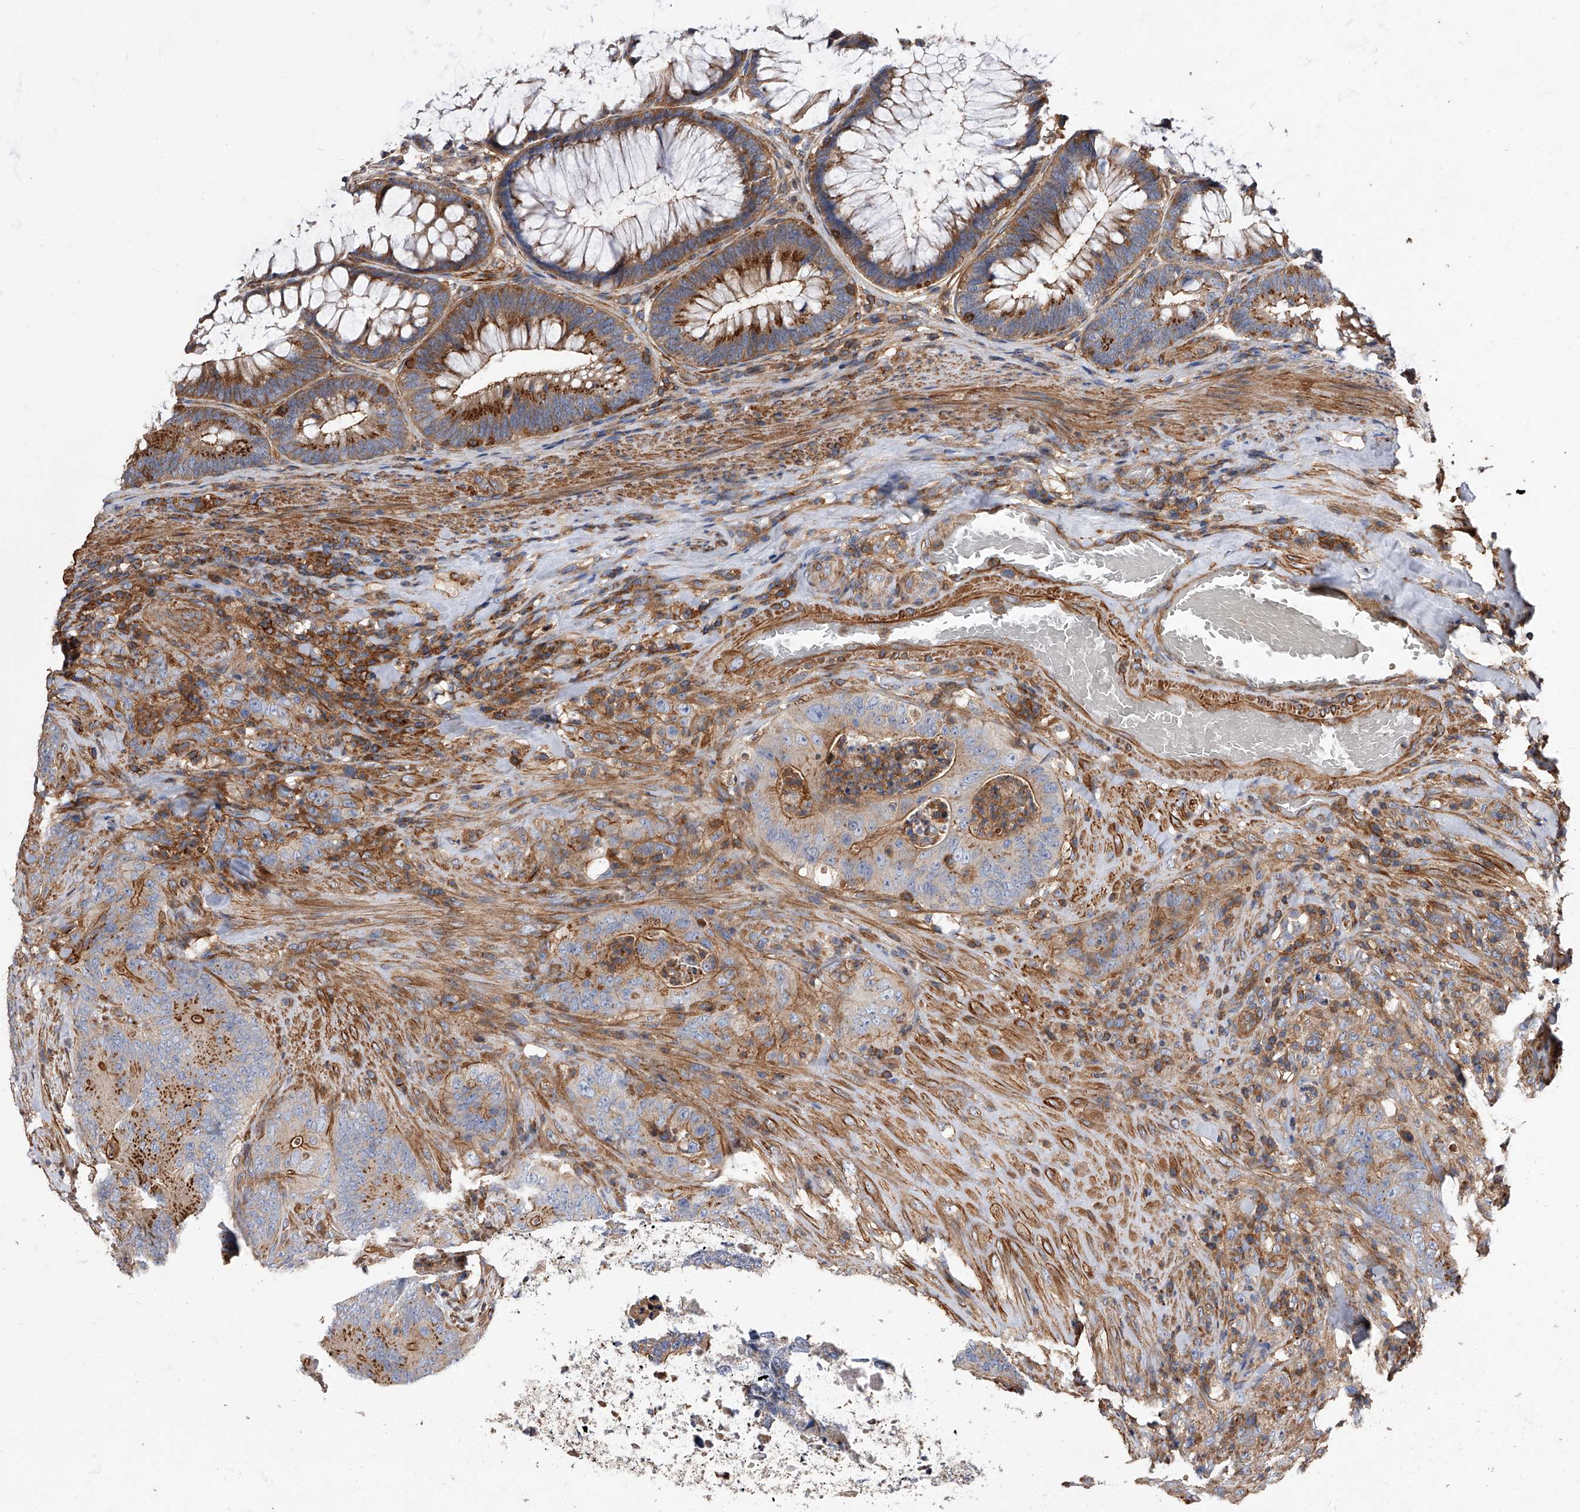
{"staining": {"intensity": "strong", "quantity": ">75%", "location": "cytoplasmic/membranous"}, "tissue": "colorectal cancer", "cell_type": "Tumor cells", "image_type": "cancer", "snomed": [{"axis": "morphology", "description": "Normal tissue, NOS"}, {"axis": "topography", "description": "Colon"}], "caption": "Human colorectal cancer stained with a protein marker displays strong staining in tumor cells.", "gene": "PISD", "patient": {"sex": "female", "age": 82}}